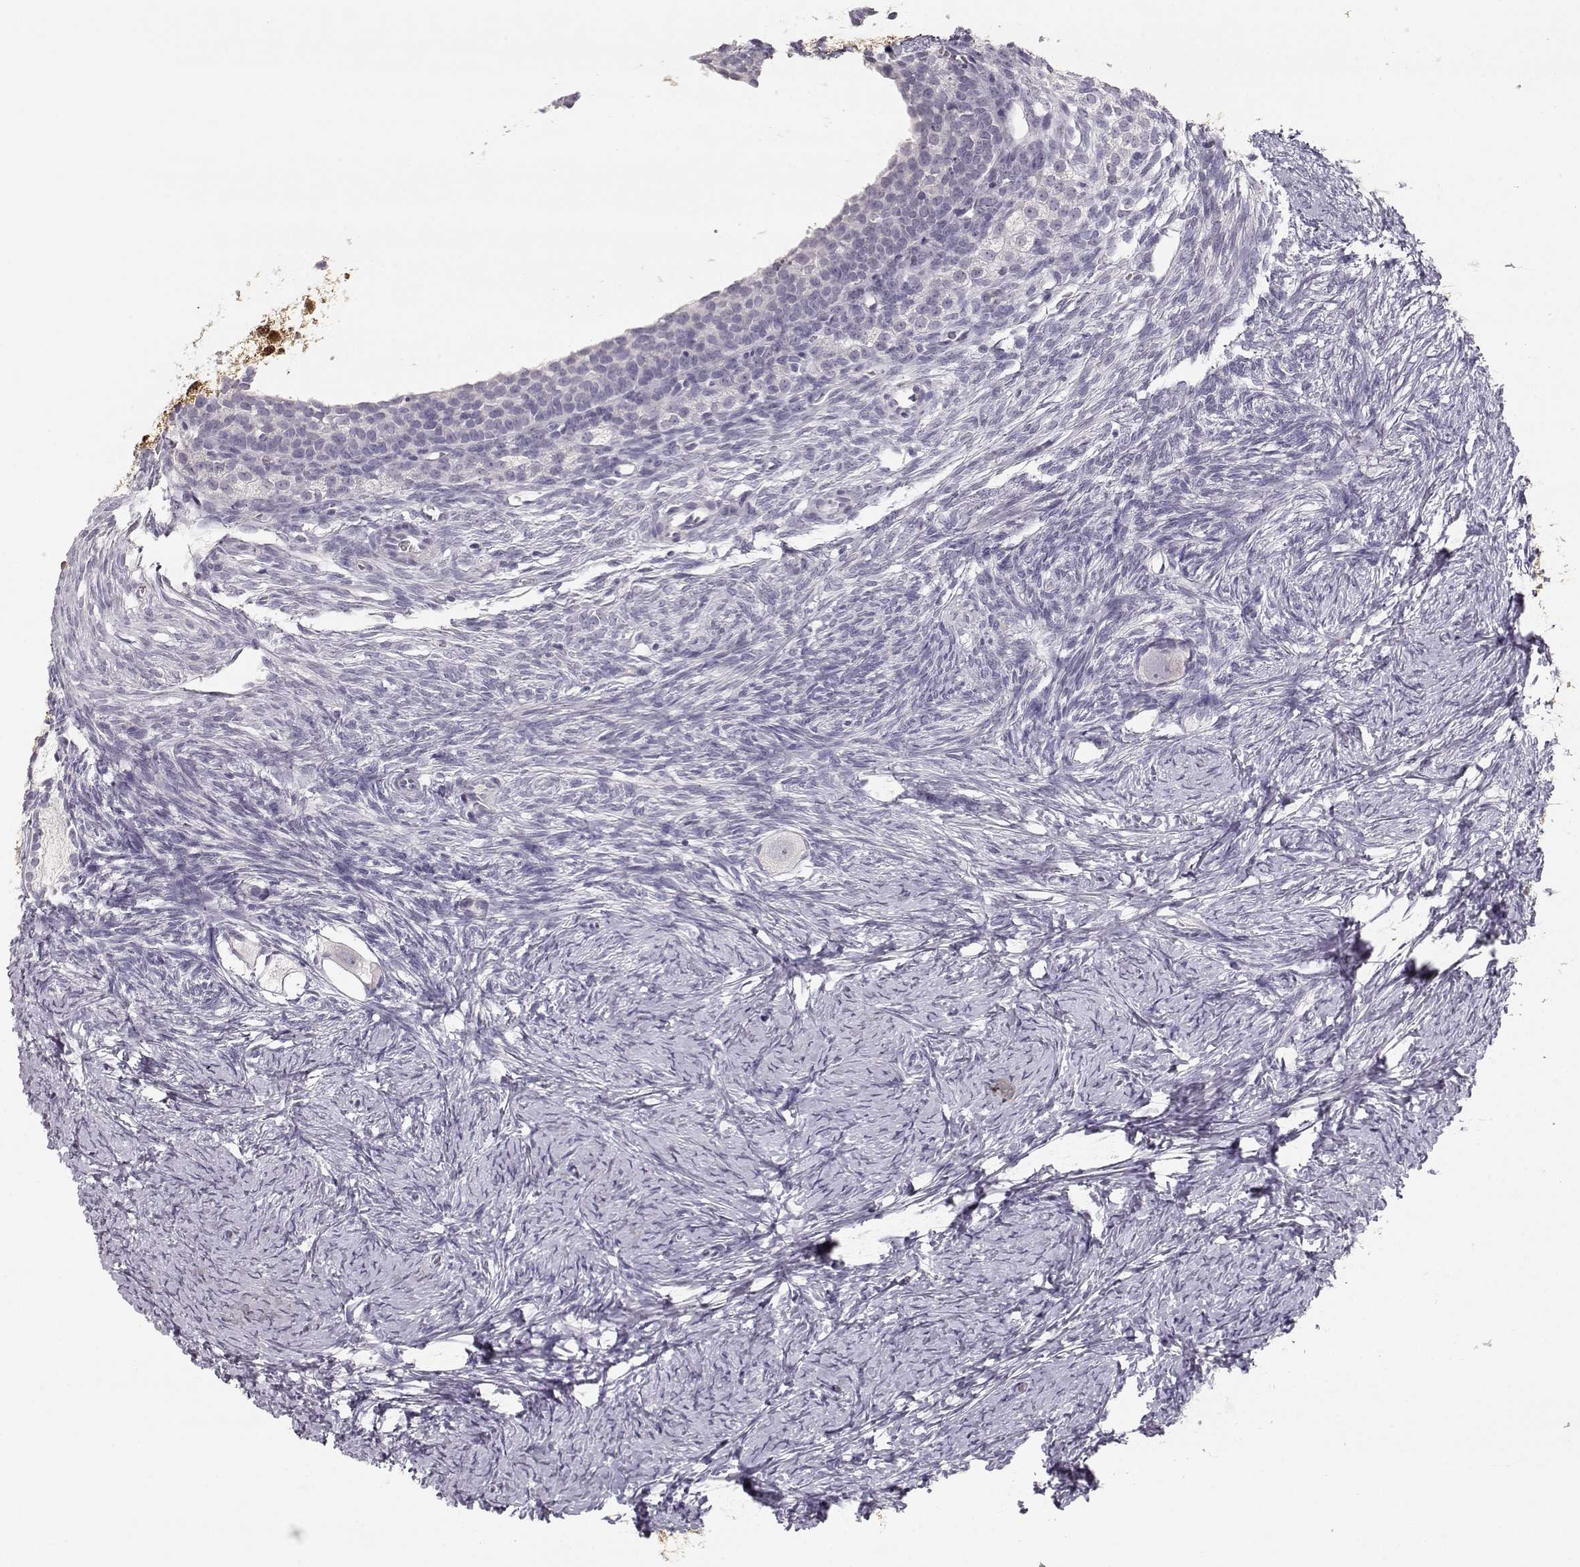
{"staining": {"intensity": "negative", "quantity": "none", "location": "none"}, "tissue": "ovary", "cell_type": "Follicle cells", "image_type": "normal", "snomed": [{"axis": "morphology", "description": "Normal tissue, NOS"}, {"axis": "topography", "description": "Ovary"}], "caption": "A high-resolution micrograph shows IHC staining of benign ovary, which reveals no significant positivity in follicle cells.", "gene": "TKTL1", "patient": {"sex": "female", "age": 27}}